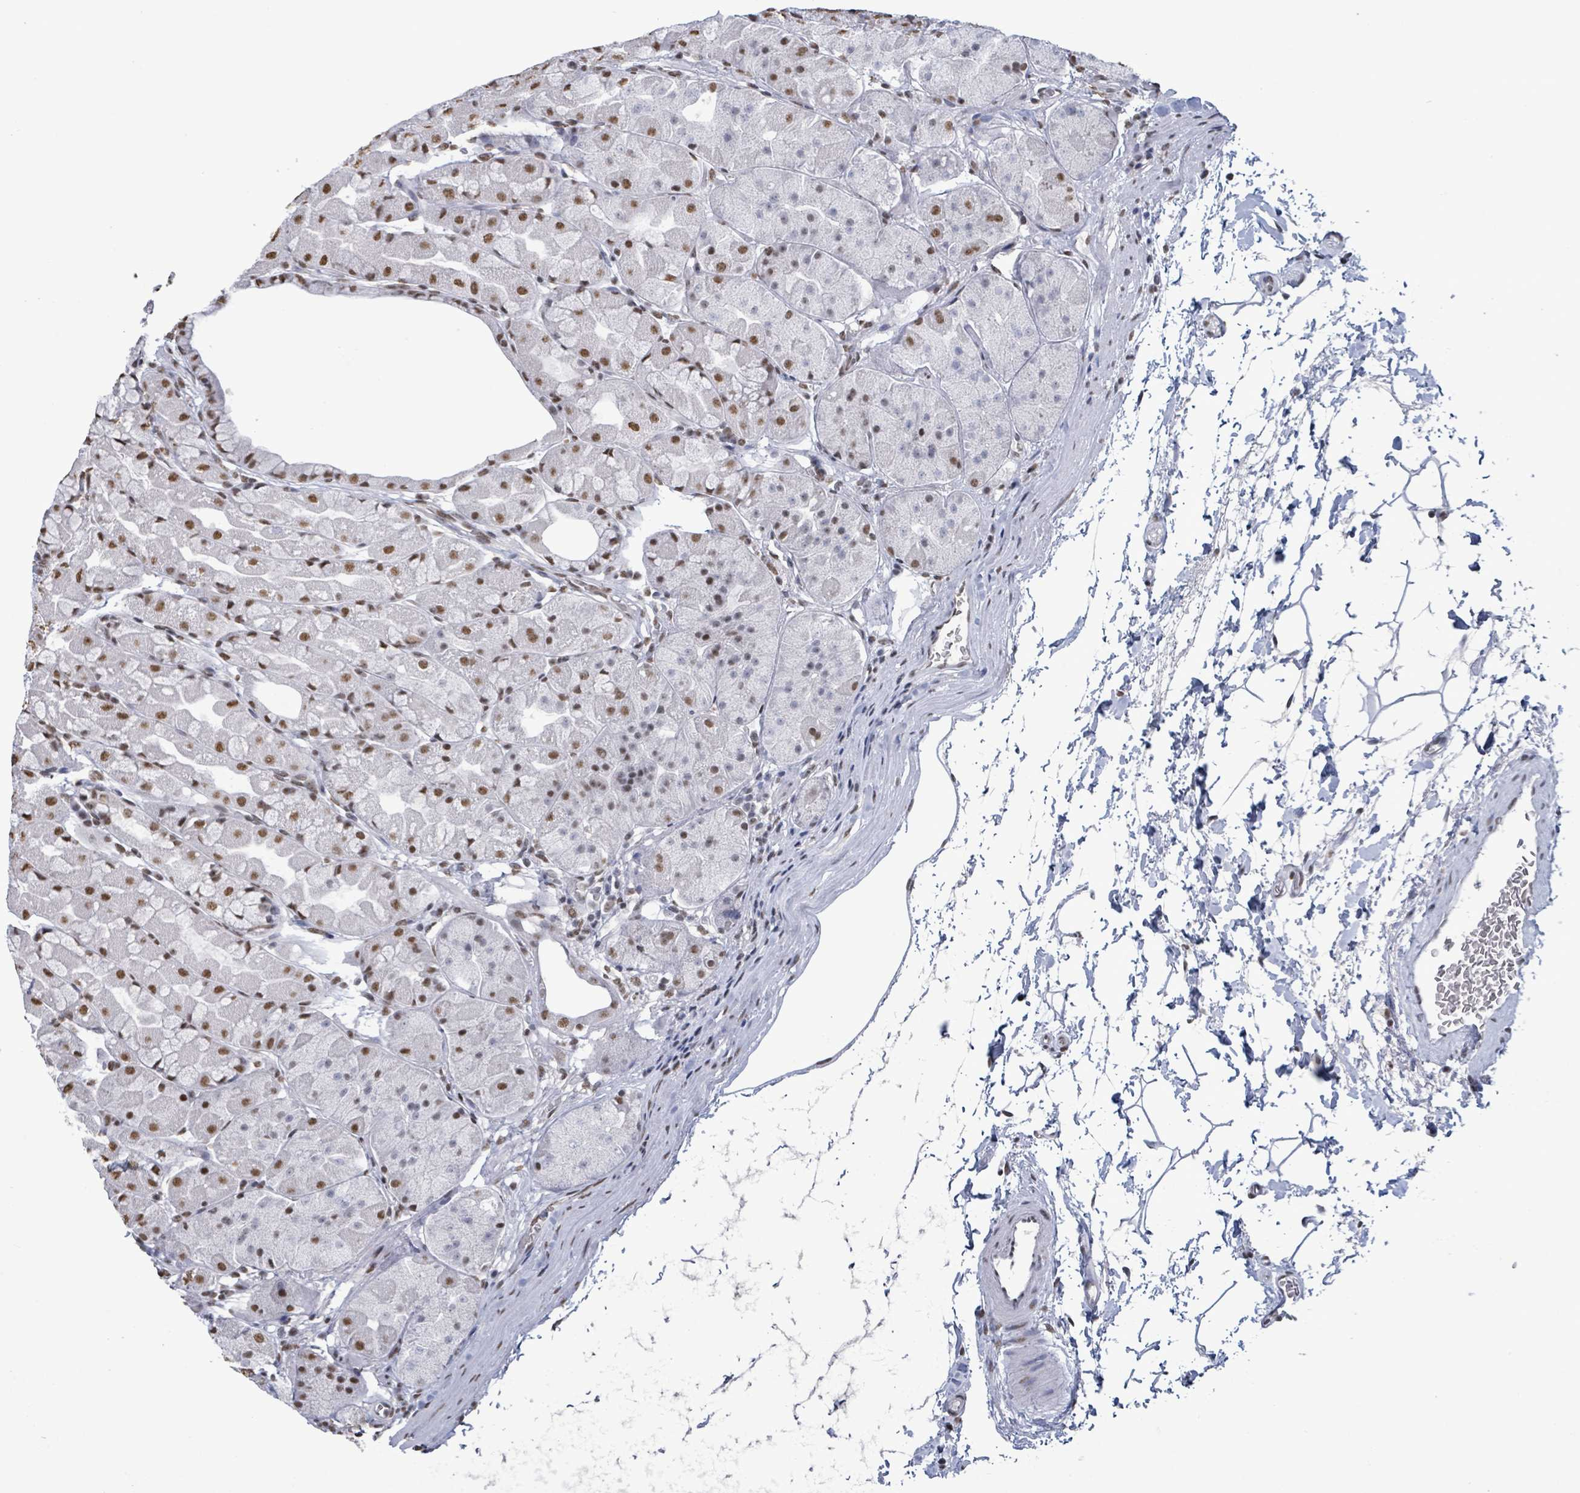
{"staining": {"intensity": "moderate", "quantity": ">75%", "location": "nuclear"}, "tissue": "stomach", "cell_type": "Glandular cells", "image_type": "normal", "snomed": [{"axis": "morphology", "description": "Normal tissue, NOS"}, {"axis": "topography", "description": "Stomach"}], "caption": "IHC micrograph of normal human stomach stained for a protein (brown), which reveals medium levels of moderate nuclear positivity in approximately >75% of glandular cells.", "gene": "SAMD14", "patient": {"sex": "male", "age": 57}}